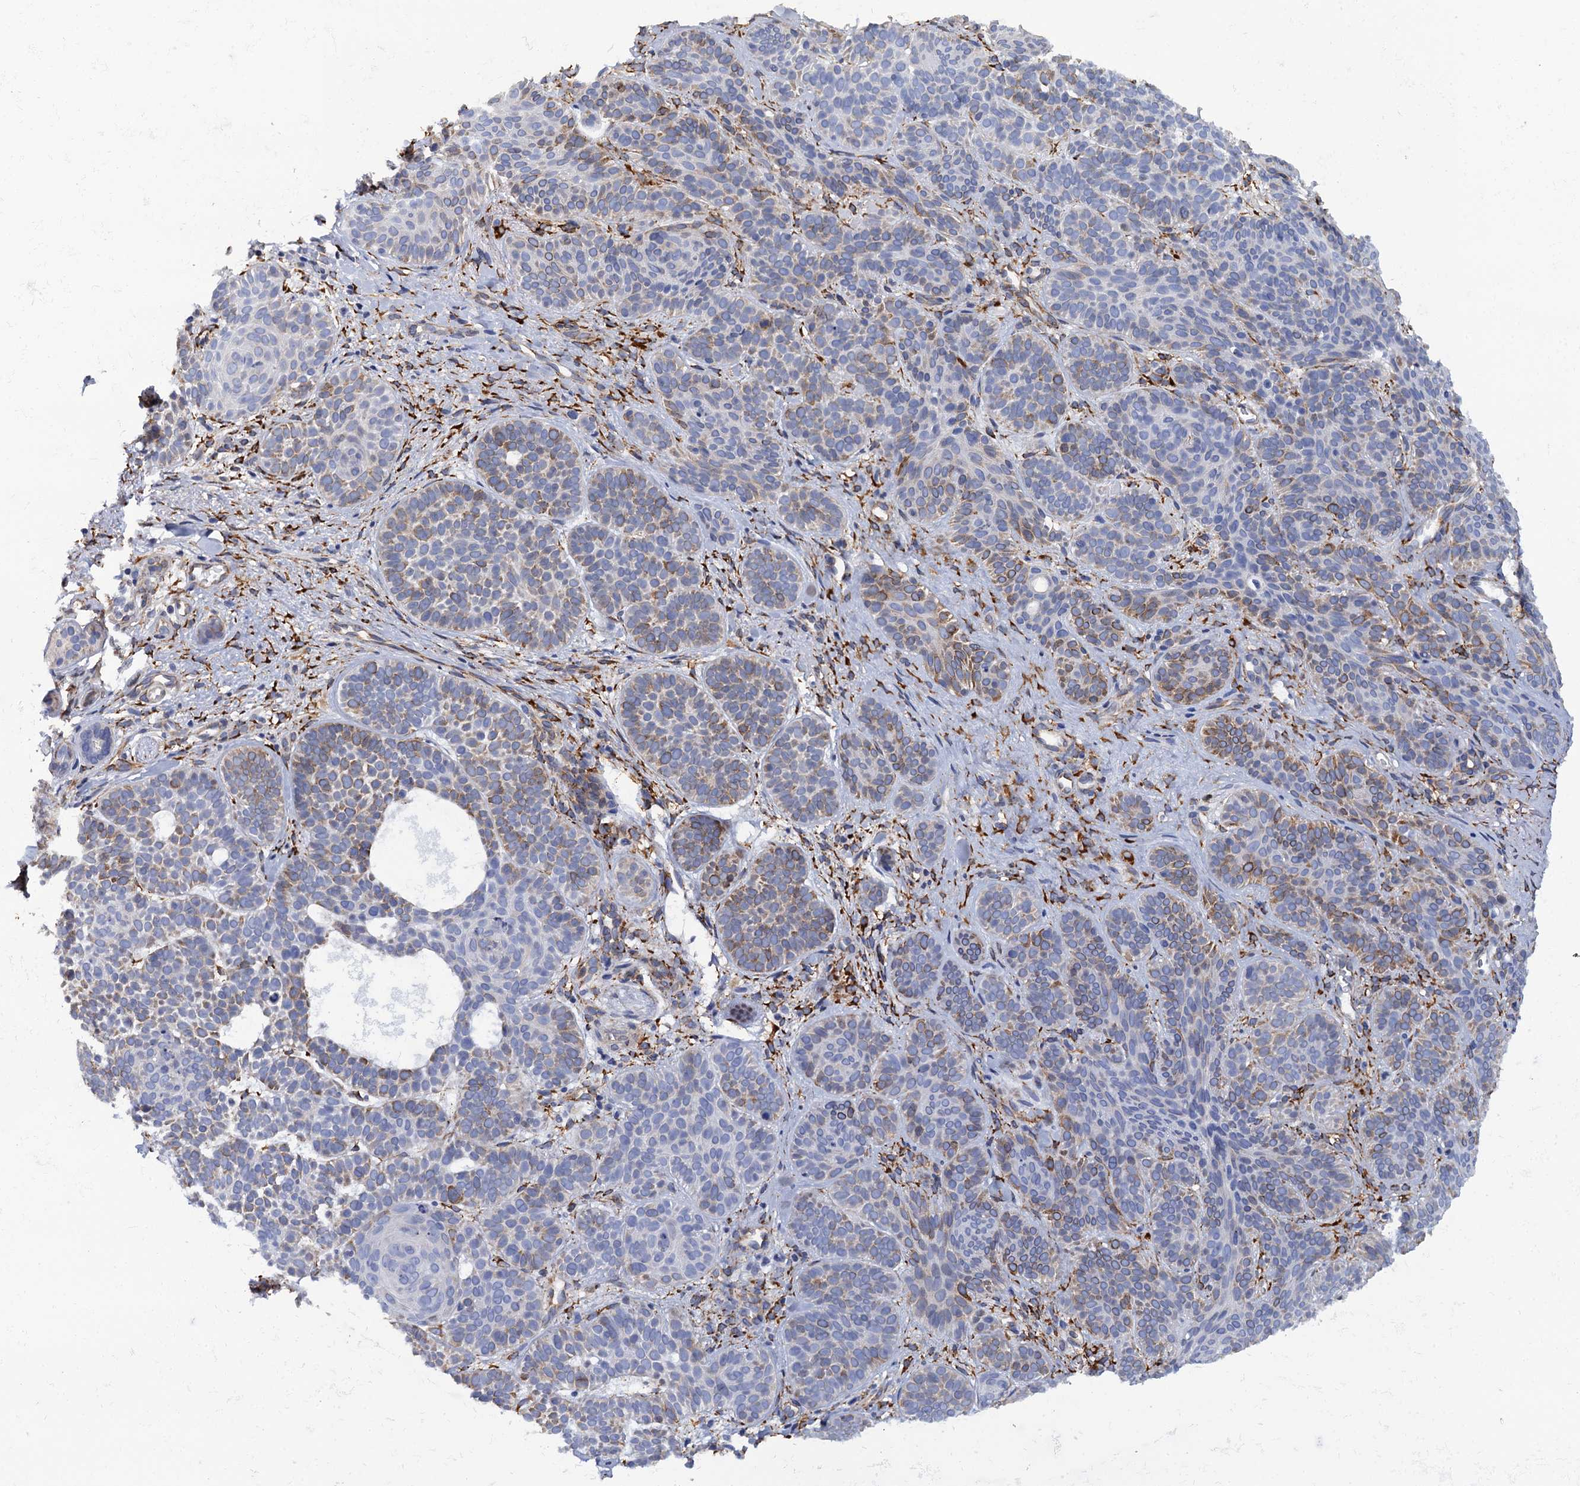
{"staining": {"intensity": "moderate", "quantity": "25%-75%", "location": "cytoplasmic/membranous"}, "tissue": "skin cancer", "cell_type": "Tumor cells", "image_type": "cancer", "snomed": [{"axis": "morphology", "description": "Basal cell carcinoma"}, {"axis": "topography", "description": "Skin"}], "caption": "Immunohistochemical staining of skin cancer demonstrates medium levels of moderate cytoplasmic/membranous protein positivity in about 25%-75% of tumor cells.", "gene": "POGLUT3", "patient": {"sex": "male", "age": 85}}